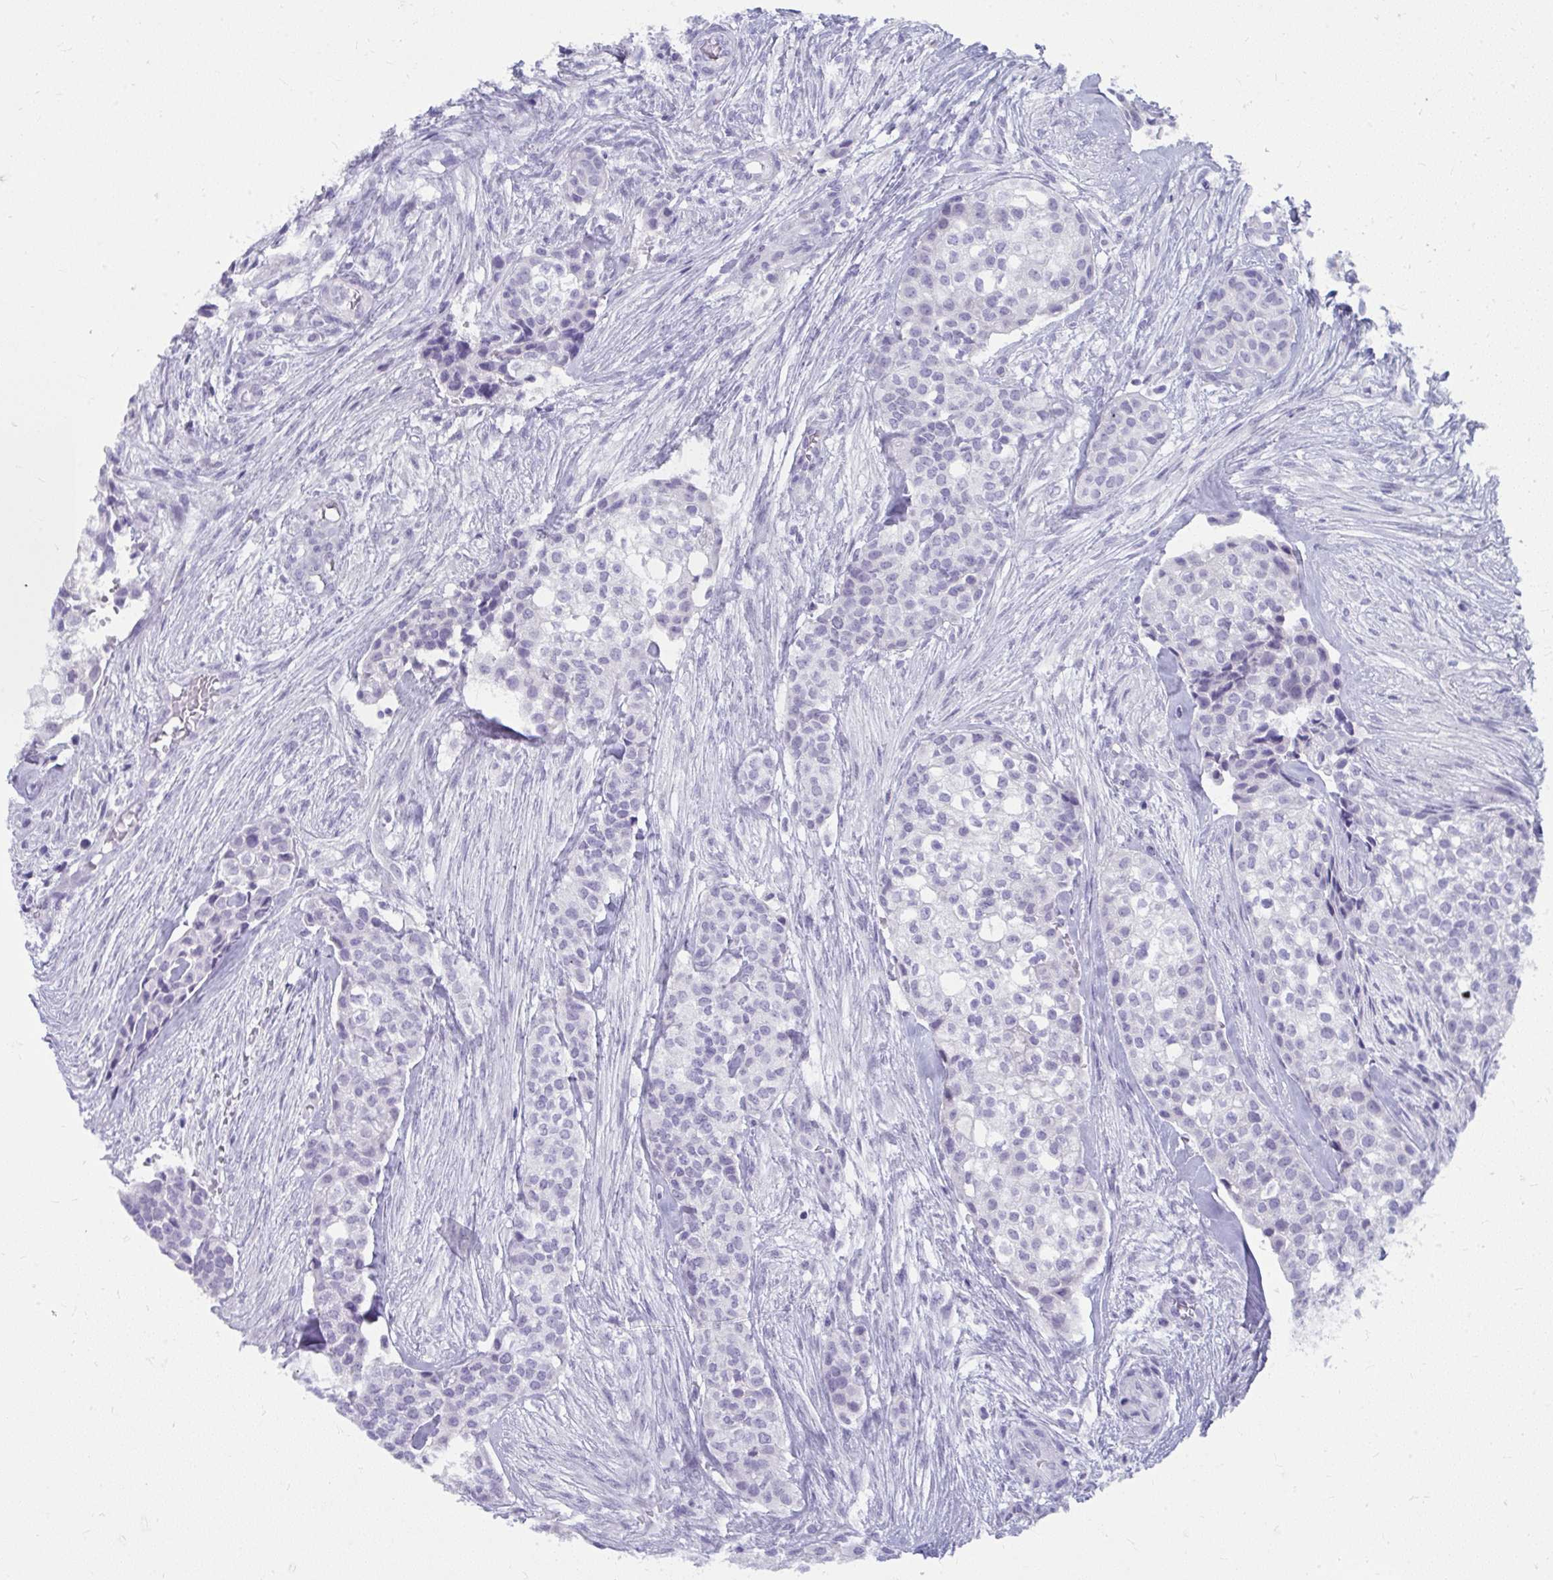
{"staining": {"intensity": "negative", "quantity": "none", "location": "none"}, "tissue": "head and neck cancer", "cell_type": "Tumor cells", "image_type": "cancer", "snomed": [{"axis": "morphology", "description": "Adenocarcinoma, NOS"}, {"axis": "topography", "description": "Head-Neck"}], "caption": "Adenocarcinoma (head and neck) was stained to show a protein in brown. There is no significant positivity in tumor cells.", "gene": "UGT3A2", "patient": {"sex": "male", "age": 81}}